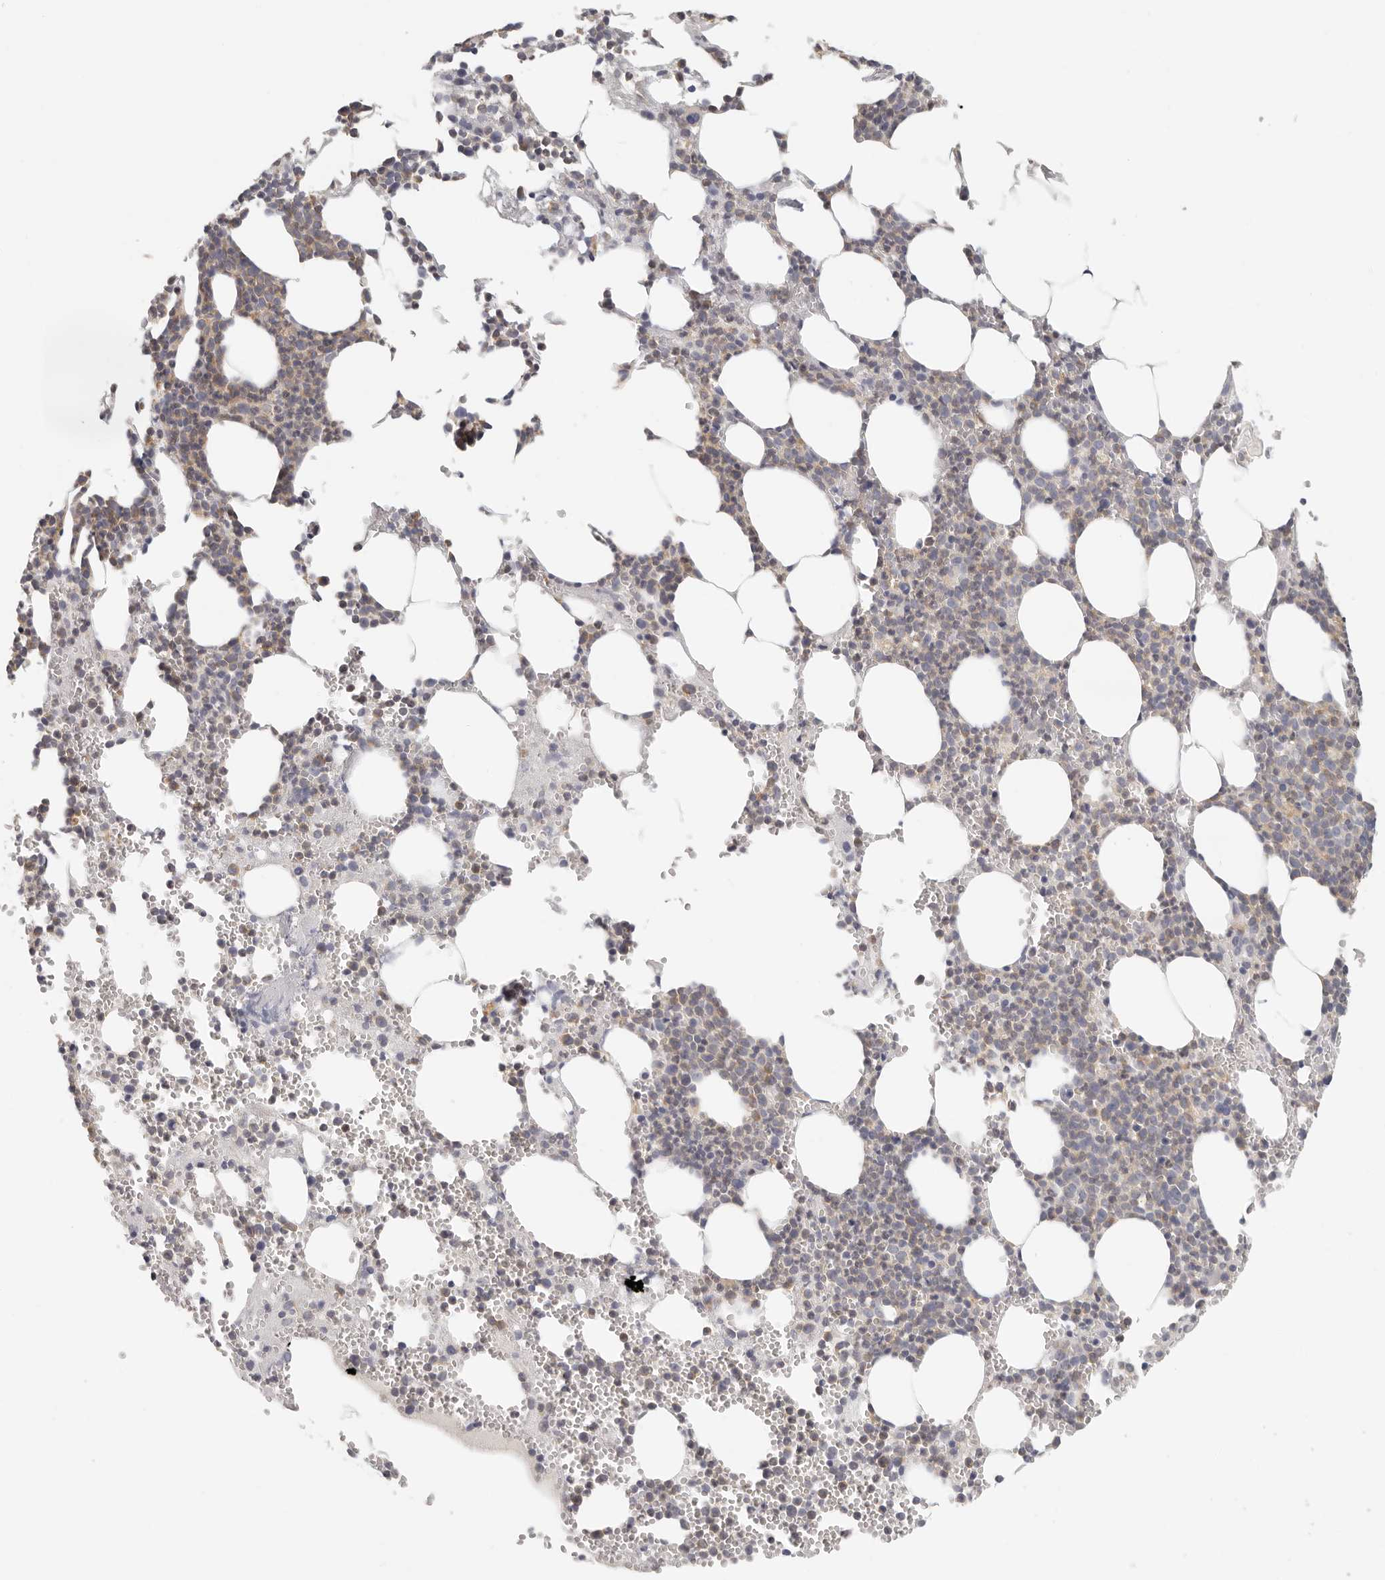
{"staining": {"intensity": "moderate", "quantity": "<25%", "location": "cytoplasmic/membranous"}, "tissue": "bone marrow", "cell_type": "Hematopoietic cells", "image_type": "normal", "snomed": [{"axis": "morphology", "description": "Normal tissue, NOS"}, {"axis": "topography", "description": "Bone marrow"}], "caption": "About <25% of hematopoietic cells in unremarkable bone marrow display moderate cytoplasmic/membranous protein positivity as visualized by brown immunohistochemical staining.", "gene": "ANXA9", "patient": {"sex": "female", "age": 67}}